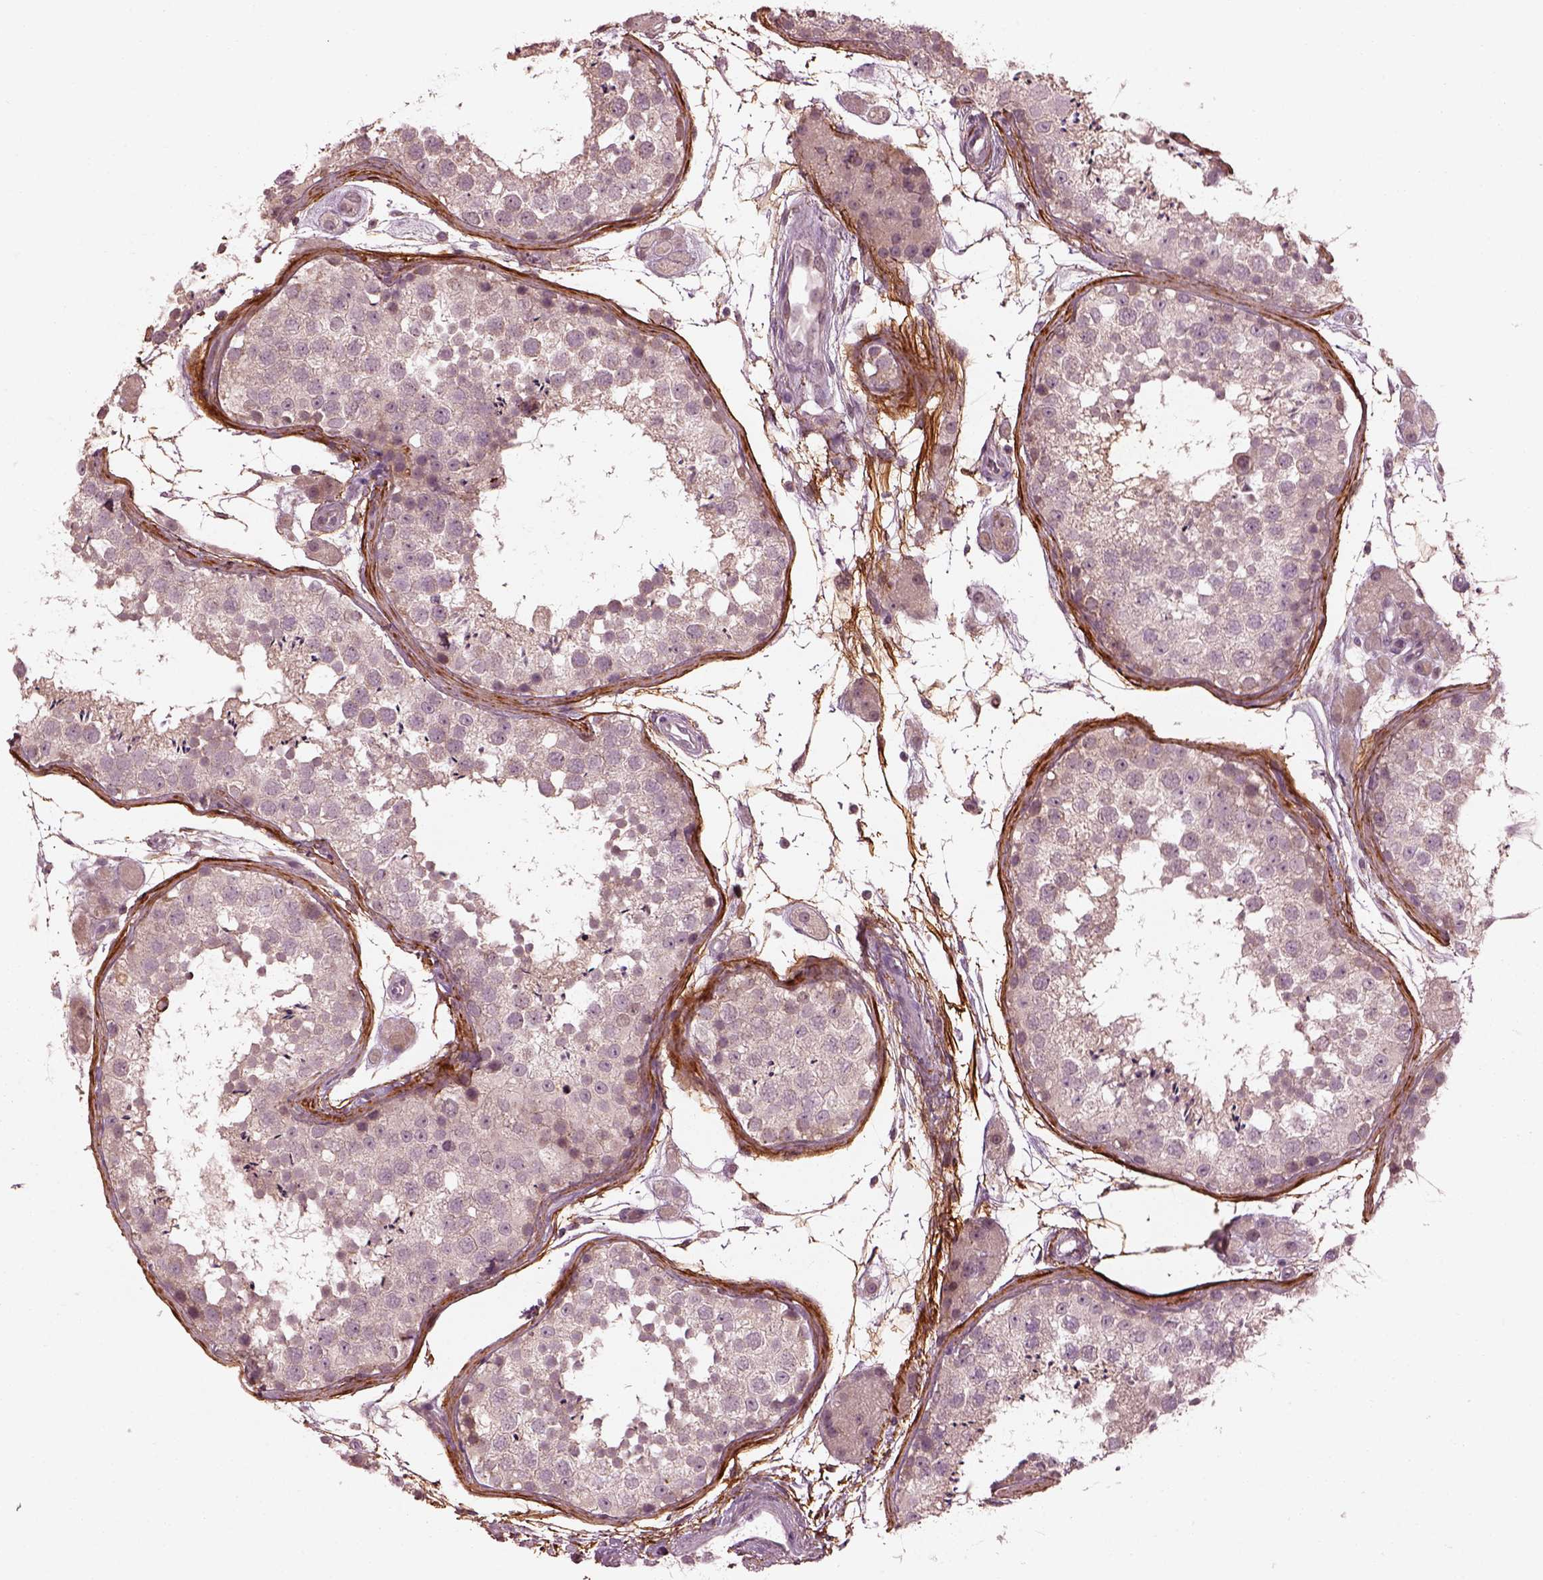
{"staining": {"intensity": "weak", "quantity": "<25%", "location": "cytoplasmic/membranous"}, "tissue": "testis", "cell_type": "Cells in seminiferous ducts", "image_type": "normal", "snomed": [{"axis": "morphology", "description": "Normal tissue, NOS"}, {"axis": "topography", "description": "Testis"}], "caption": "IHC histopathology image of normal testis stained for a protein (brown), which demonstrates no positivity in cells in seminiferous ducts.", "gene": "EFEMP1", "patient": {"sex": "male", "age": 41}}